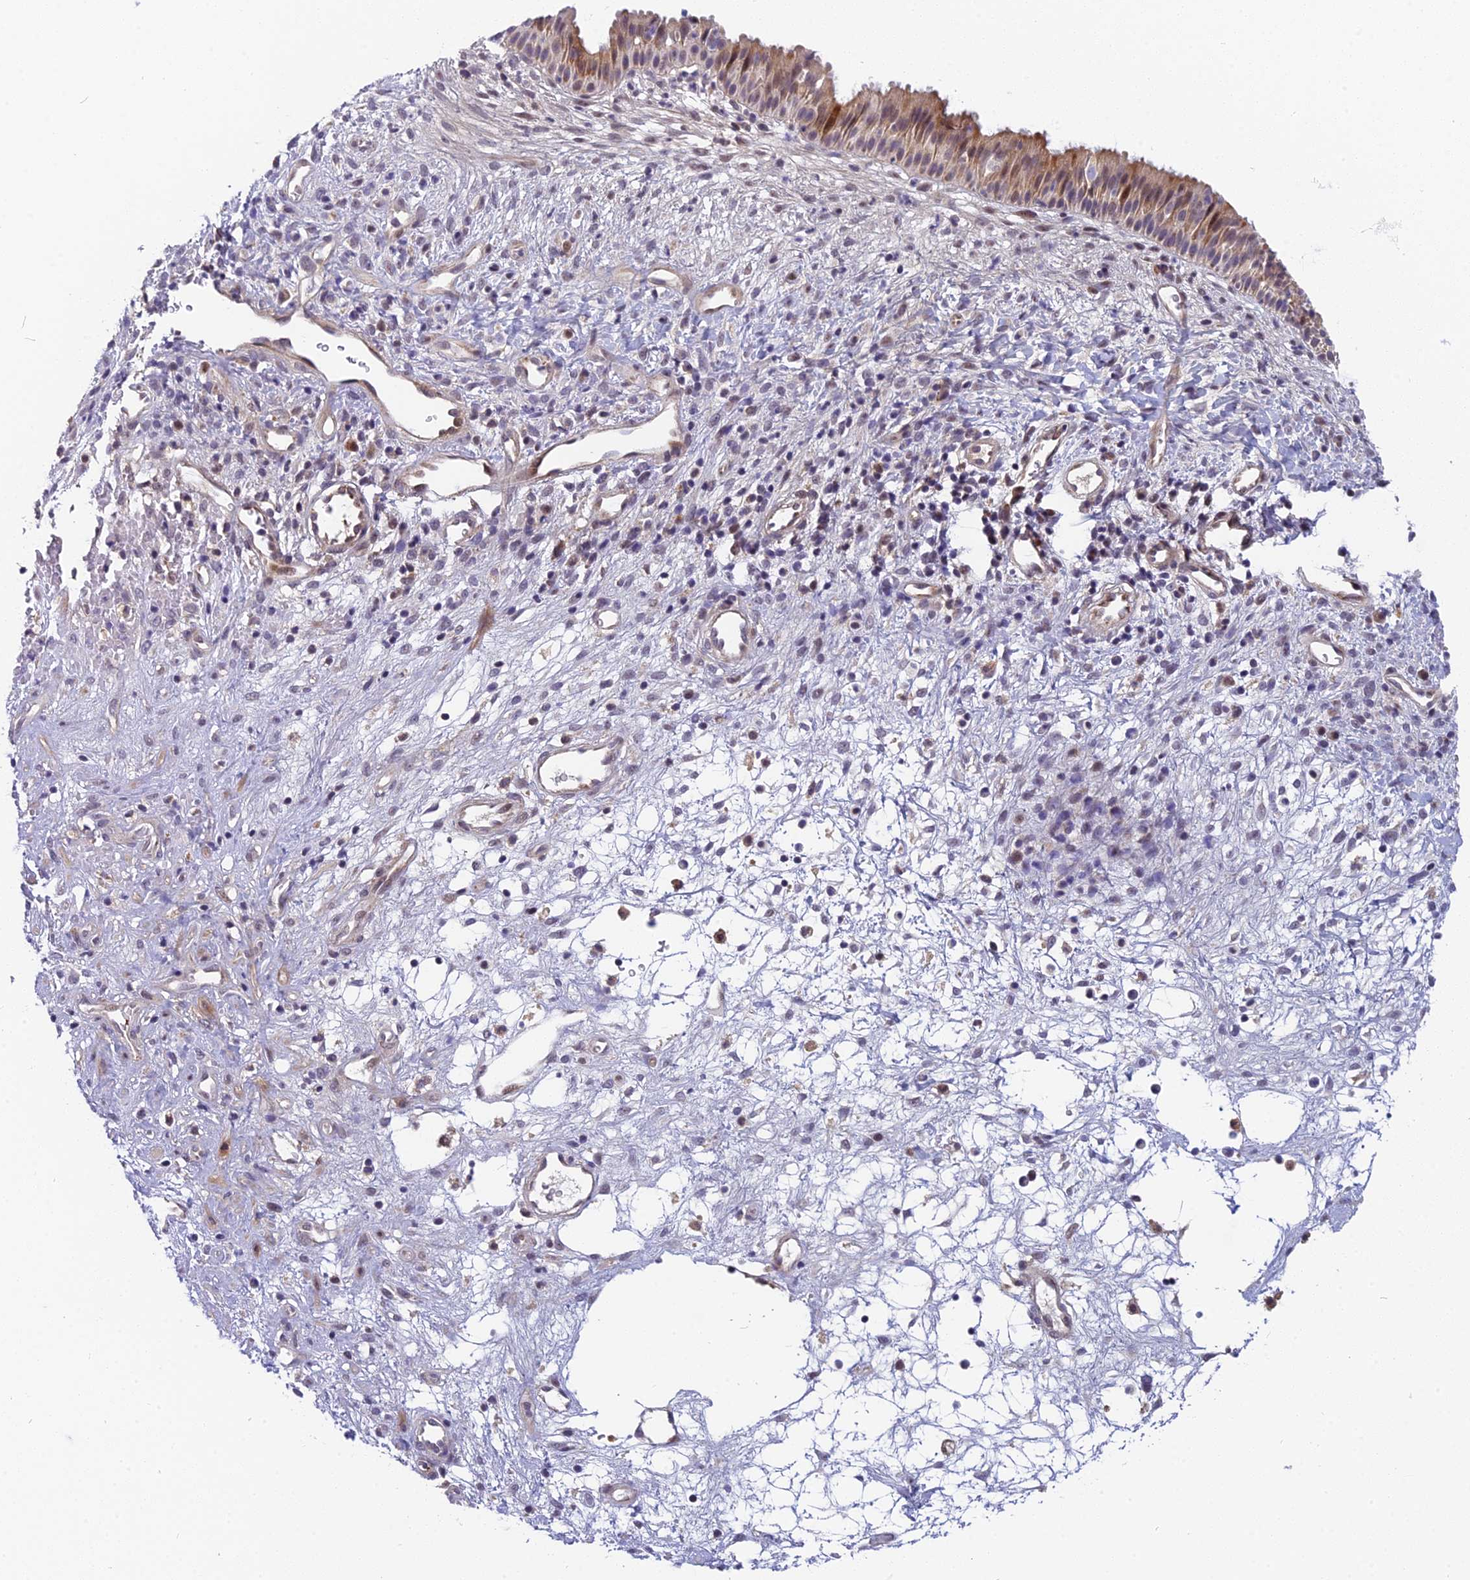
{"staining": {"intensity": "moderate", "quantity": "25%-75%", "location": "cytoplasmic/membranous"}, "tissue": "nasopharynx", "cell_type": "Respiratory epithelial cells", "image_type": "normal", "snomed": [{"axis": "morphology", "description": "Normal tissue, NOS"}, {"axis": "topography", "description": "Nasopharynx"}], "caption": "High-magnification brightfield microscopy of unremarkable nasopharynx stained with DAB (brown) and counterstained with hematoxylin (blue). respiratory epithelial cells exhibit moderate cytoplasmic/membranous expression is identified in about25%-75% of cells.", "gene": "CMC1", "patient": {"sex": "male", "age": 22}}